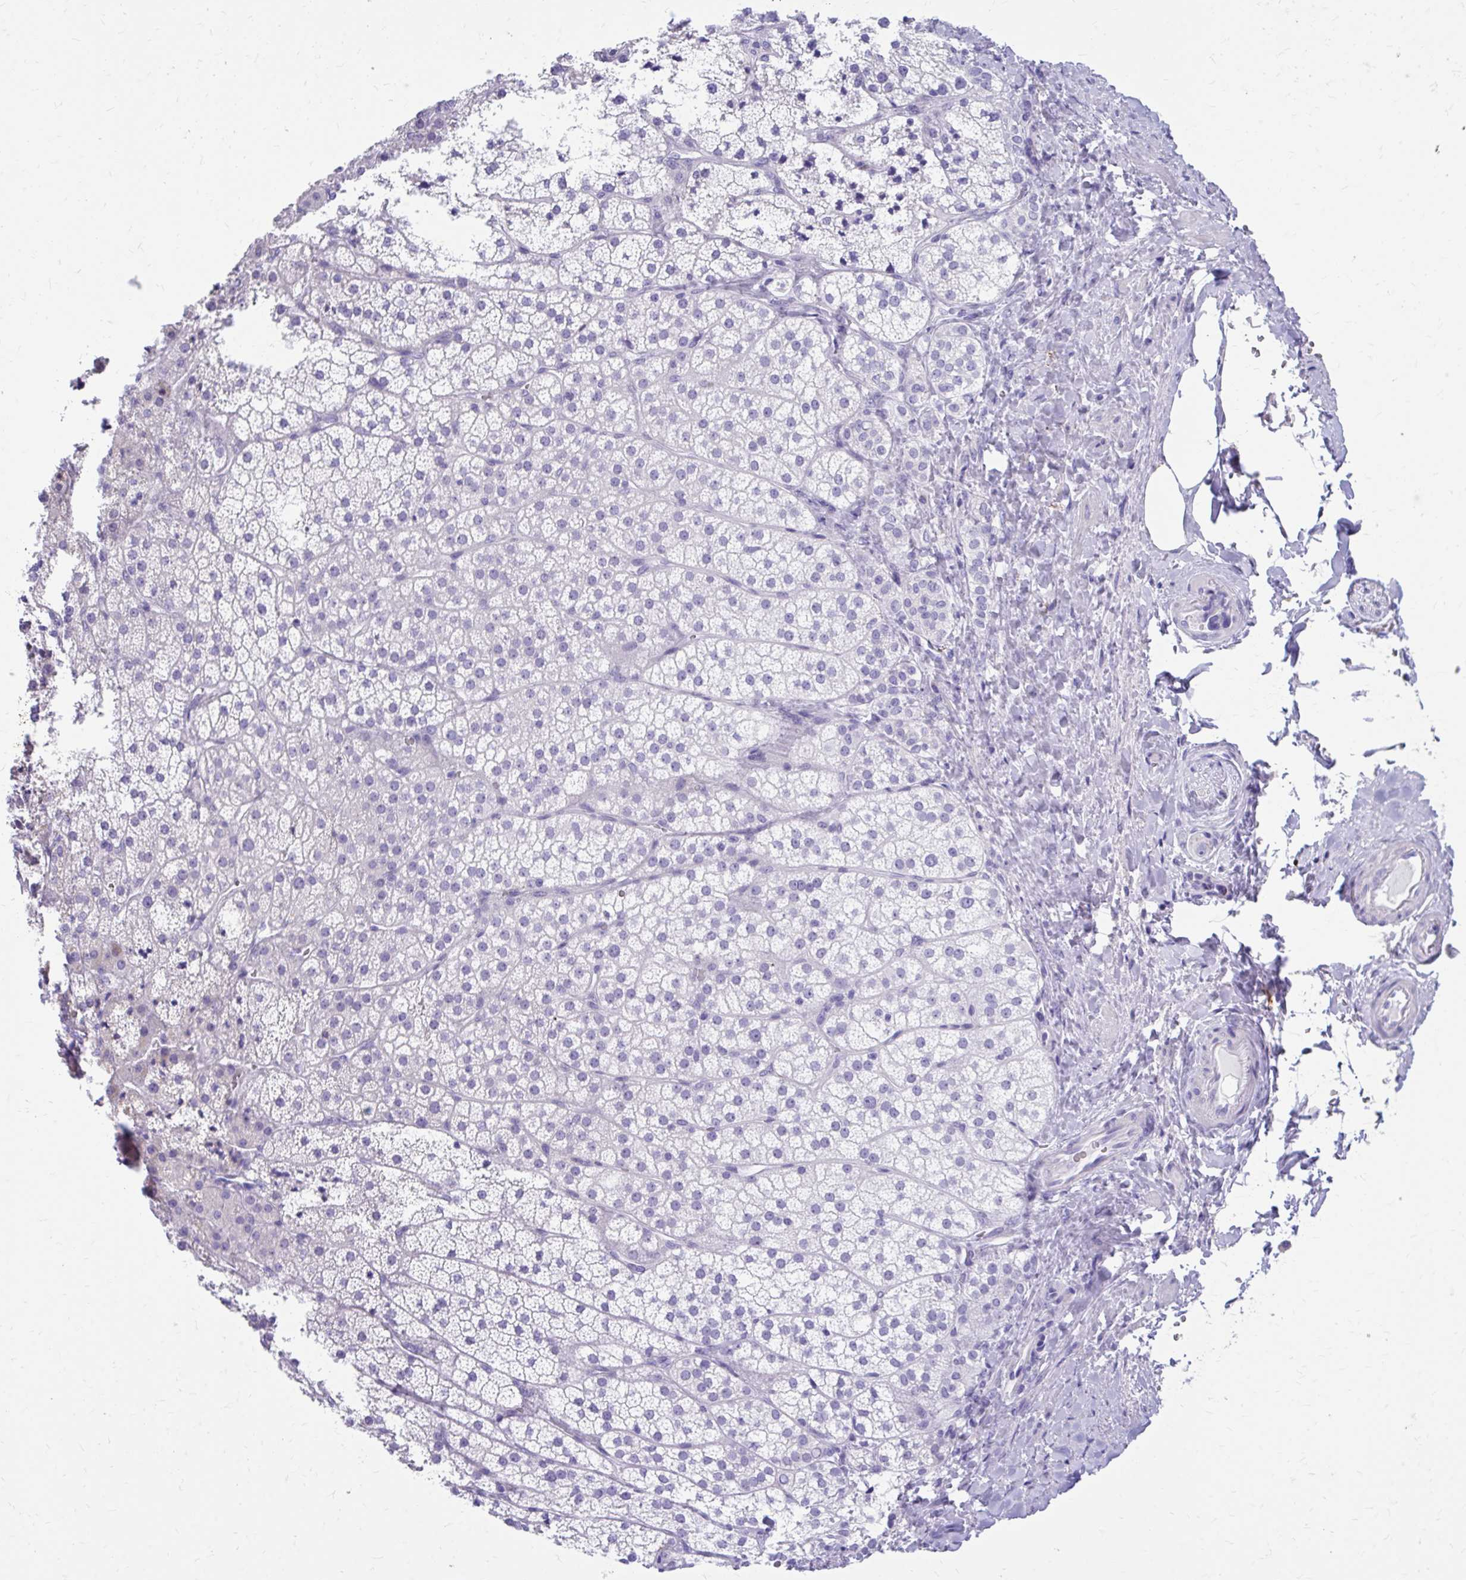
{"staining": {"intensity": "negative", "quantity": "none", "location": "none"}, "tissue": "adrenal gland", "cell_type": "Glandular cells", "image_type": "normal", "snomed": [{"axis": "morphology", "description": "Normal tissue, NOS"}, {"axis": "topography", "description": "Adrenal gland"}], "caption": "Glandular cells show no significant protein expression in unremarkable adrenal gland. The staining is performed using DAB (3,3'-diaminobenzidine) brown chromogen with nuclei counter-stained in using hematoxylin.", "gene": "ZNF699", "patient": {"sex": "male", "age": 53}}